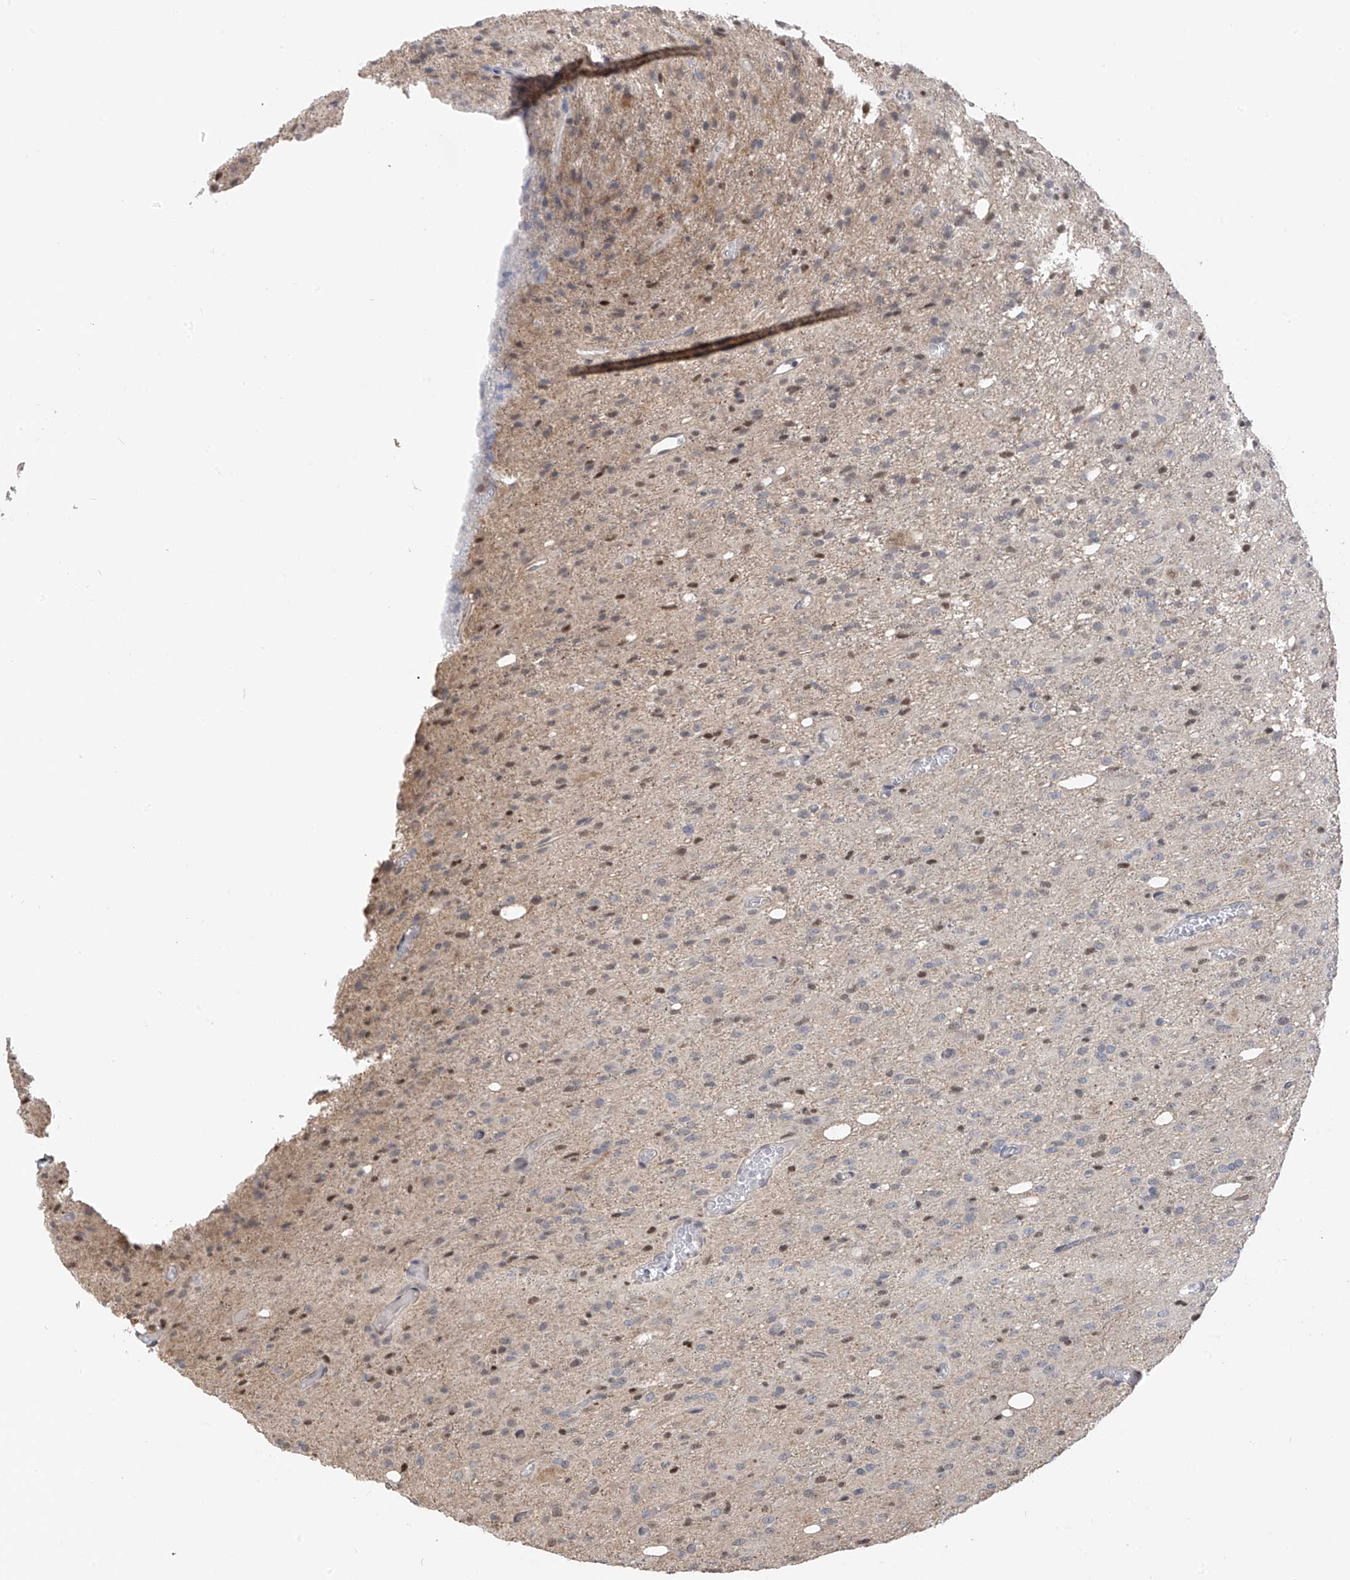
{"staining": {"intensity": "negative", "quantity": "none", "location": "none"}, "tissue": "glioma", "cell_type": "Tumor cells", "image_type": "cancer", "snomed": [{"axis": "morphology", "description": "Glioma, malignant, High grade"}, {"axis": "topography", "description": "Brain"}], "caption": "The immunohistochemistry micrograph has no significant expression in tumor cells of malignant glioma (high-grade) tissue.", "gene": "PMM1", "patient": {"sex": "female", "age": 59}}